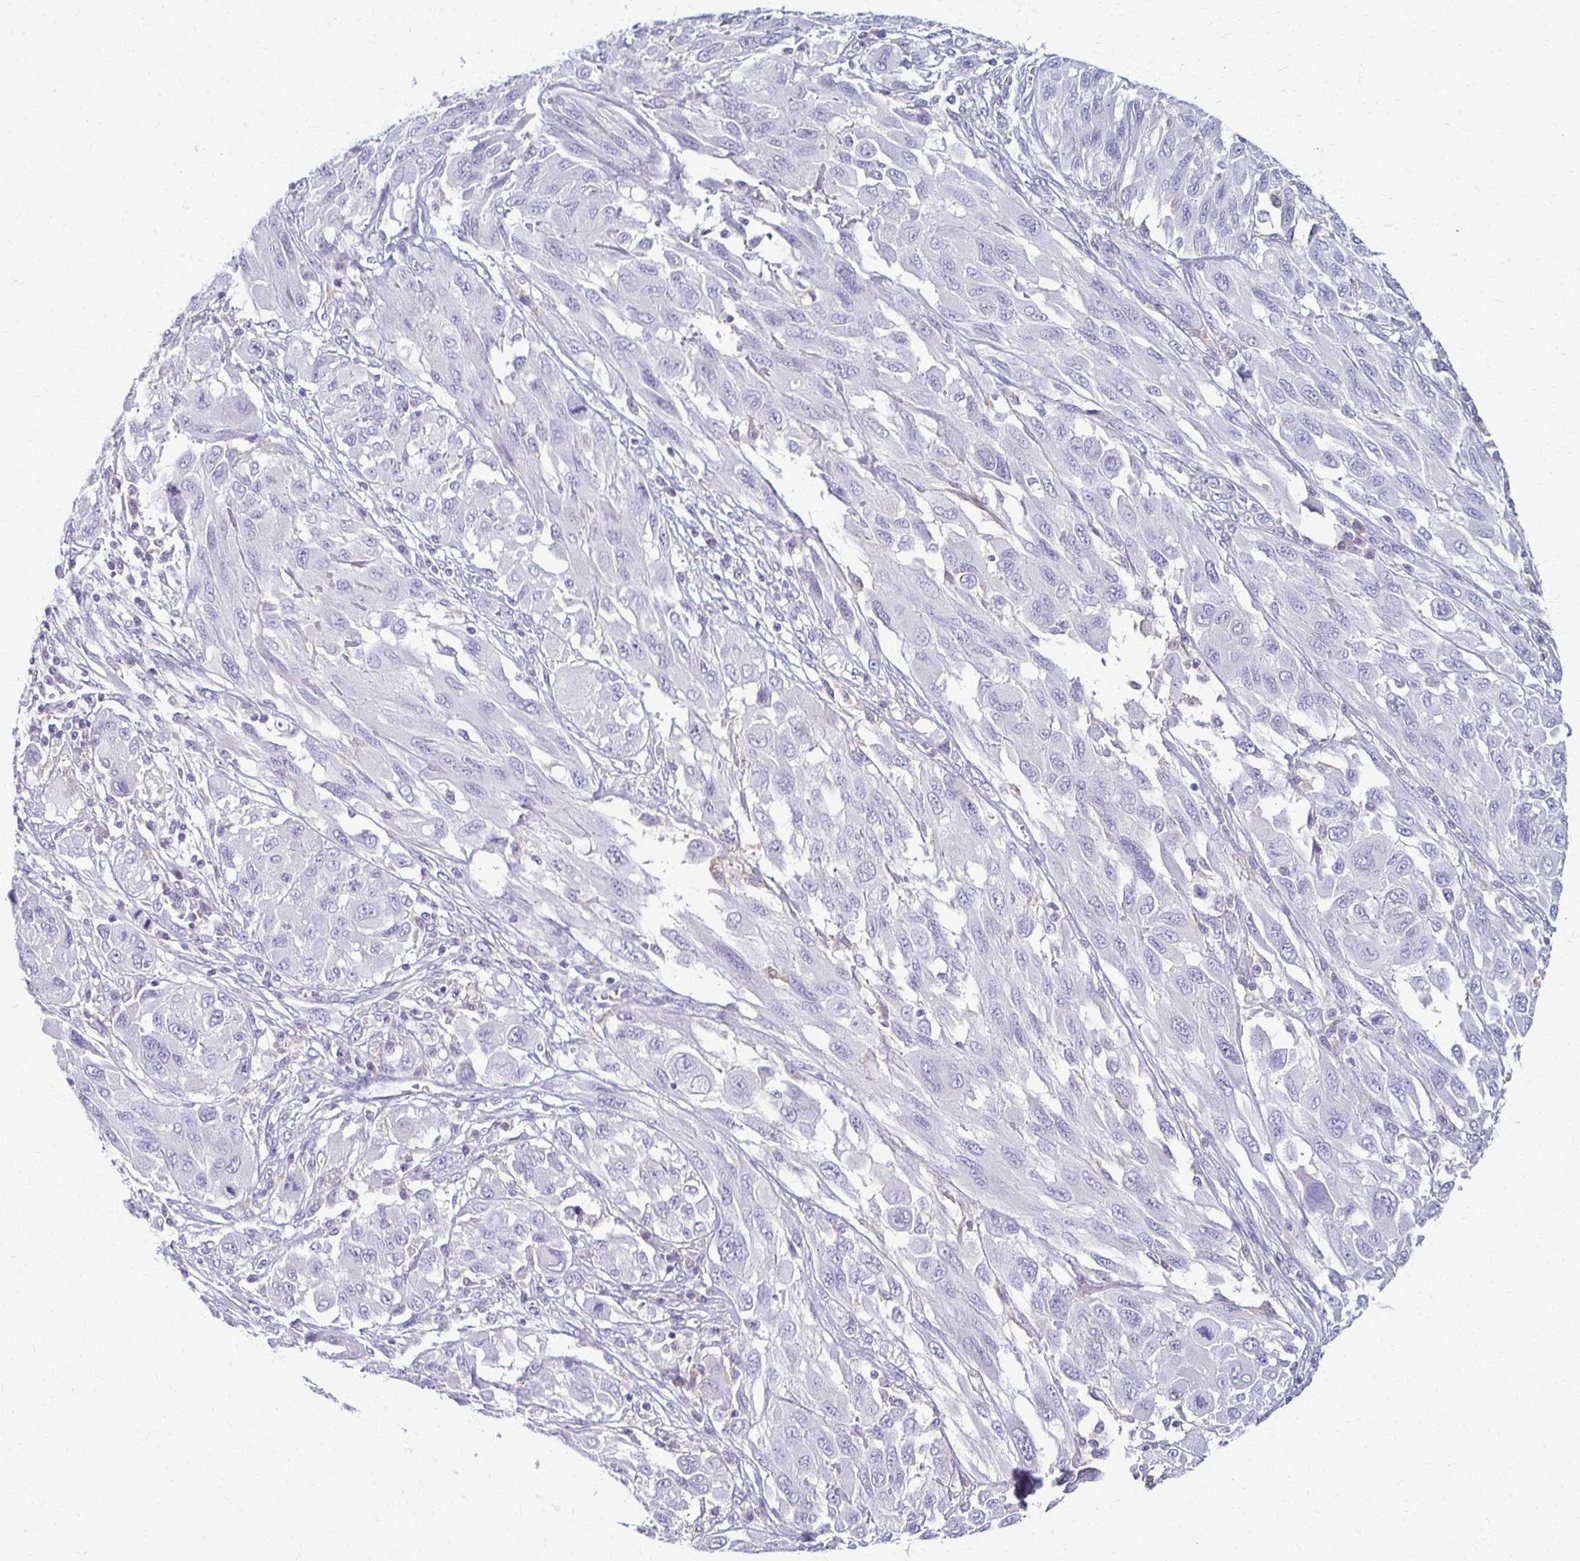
{"staining": {"intensity": "negative", "quantity": "none", "location": "none"}, "tissue": "melanoma", "cell_type": "Tumor cells", "image_type": "cancer", "snomed": [{"axis": "morphology", "description": "Malignant melanoma, NOS"}, {"axis": "topography", "description": "Skin"}], "caption": "Immunohistochemistry (IHC) photomicrograph of neoplastic tissue: melanoma stained with DAB (3,3'-diaminobenzidine) displays no significant protein staining in tumor cells. The staining was performed using DAB to visualize the protein expression in brown, while the nuclei were stained in blue with hematoxylin (Magnification: 20x).", "gene": "FCGR2B", "patient": {"sex": "female", "age": 91}}